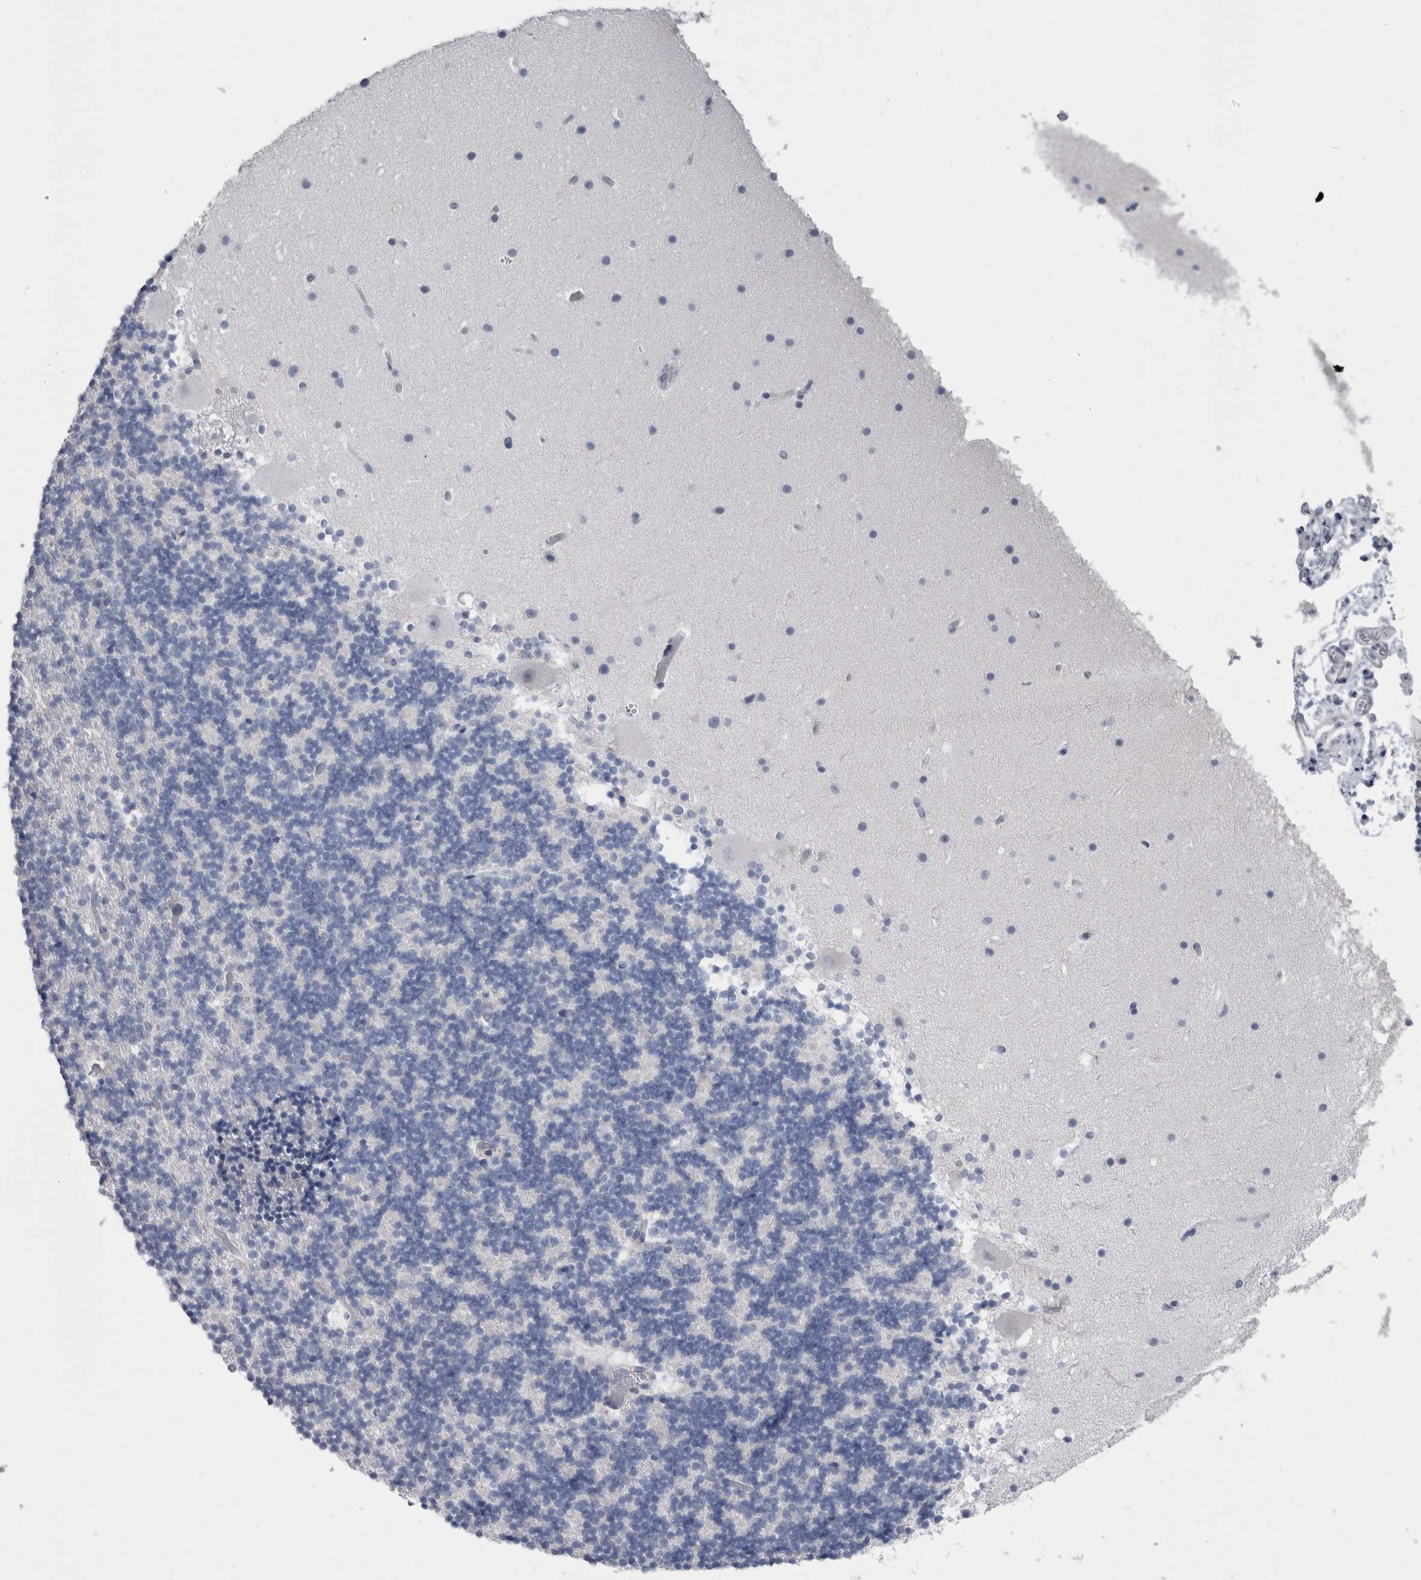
{"staining": {"intensity": "negative", "quantity": "none", "location": "none"}, "tissue": "cerebellum", "cell_type": "Cells in granular layer", "image_type": "normal", "snomed": [{"axis": "morphology", "description": "Normal tissue, NOS"}, {"axis": "topography", "description": "Cerebellum"}], "caption": "DAB immunohistochemical staining of unremarkable human cerebellum displays no significant positivity in cells in granular layer.", "gene": "MSMB", "patient": {"sex": "male", "age": 57}}